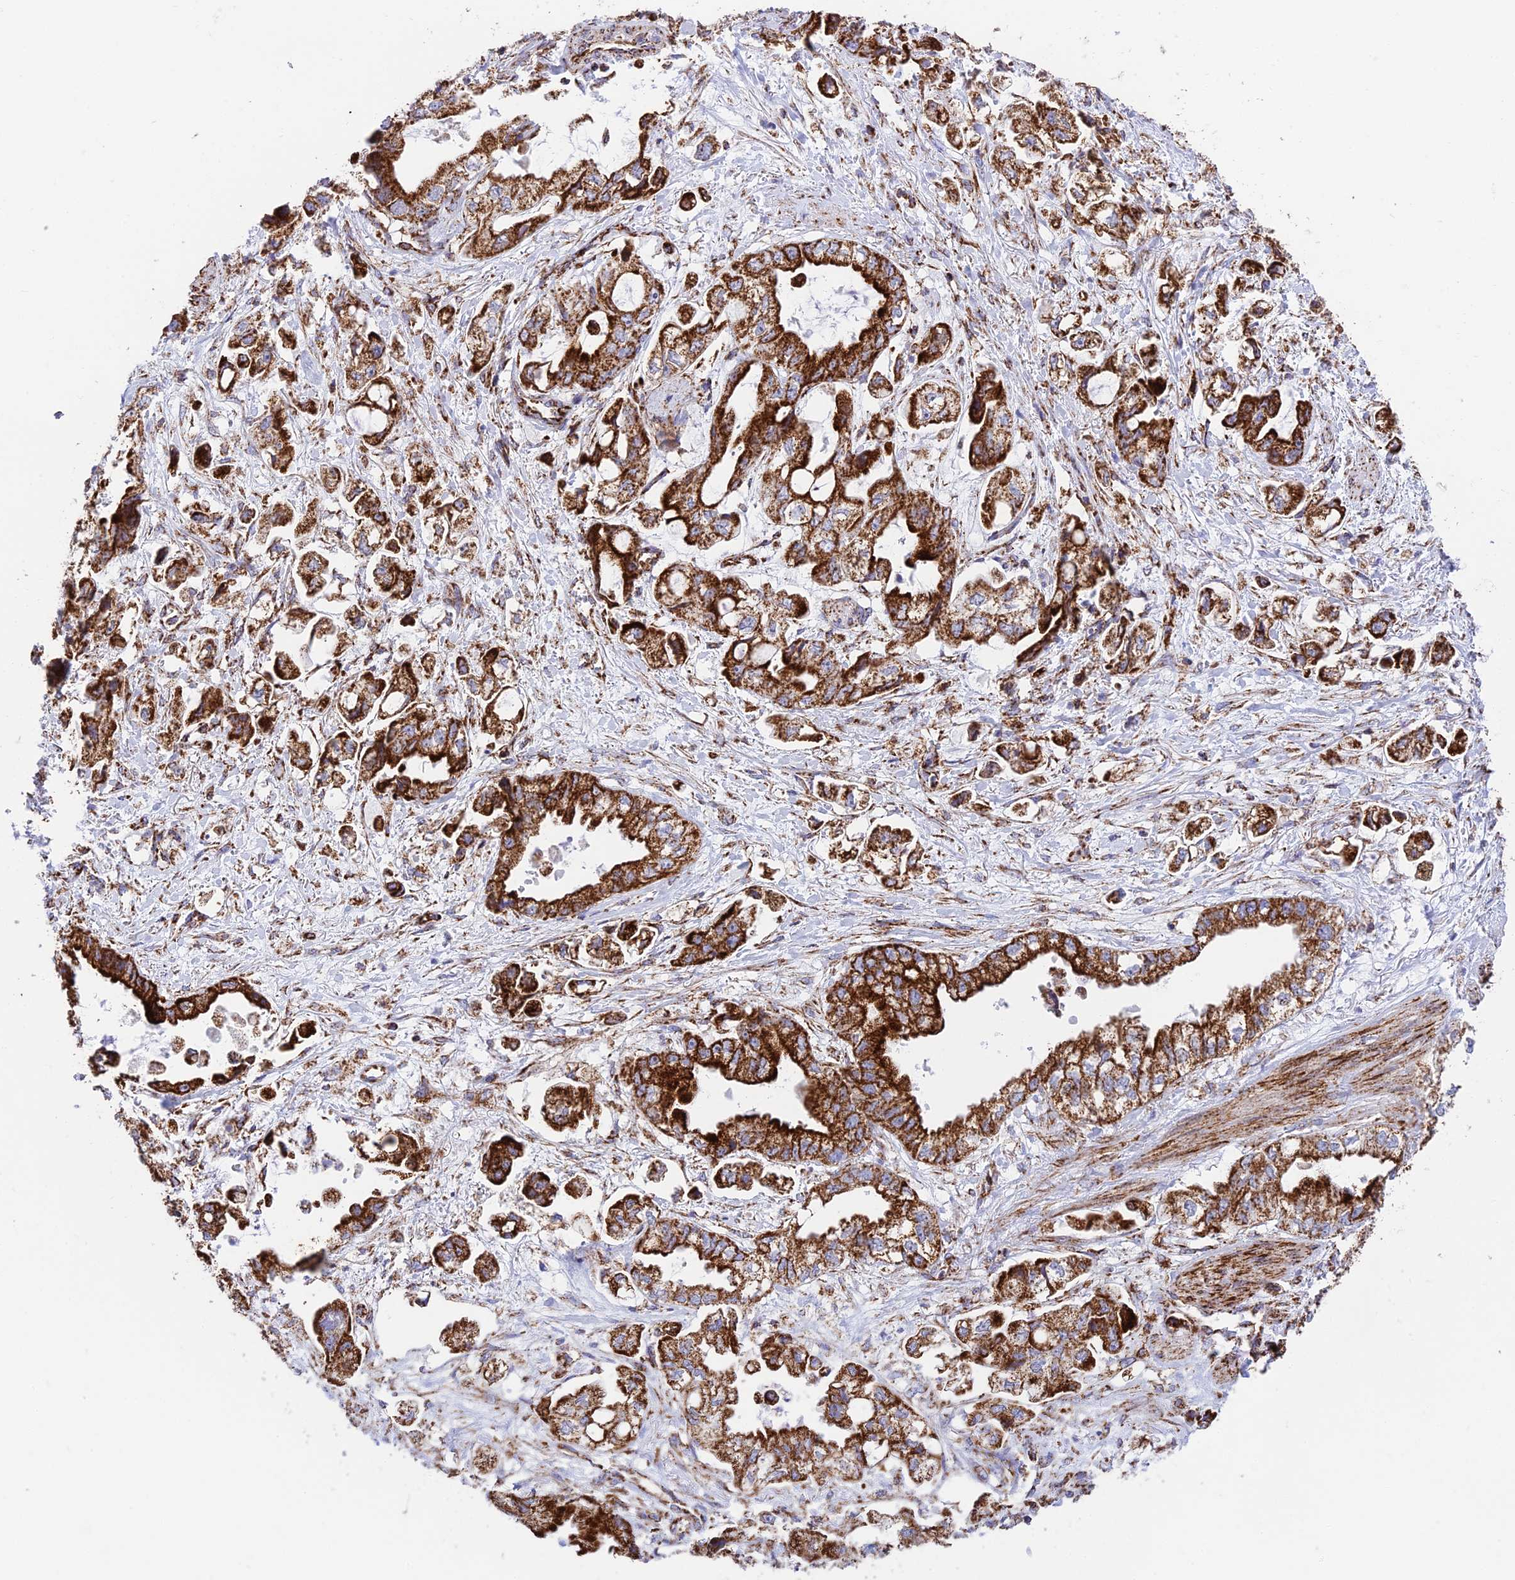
{"staining": {"intensity": "strong", "quantity": ">75%", "location": "cytoplasmic/membranous"}, "tissue": "stomach cancer", "cell_type": "Tumor cells", "image_type": "cancer", "snomed": [{"axis": "morphology", "description": "Adenocarcinoma, NOS"}, {"axis": "topography", "description": "Stomach"}], "caption": "Brown immunohistochemical staining in human adenocarcinoma (stomach) shows strong cytoplasmic/membranous staining in approximately >75% of tumor cells. (brown staining indicates protein expression, while blue staining denotes nuclei).", "gene": "CHCHD3", "patient": {"sex": "male", "age": 62}}